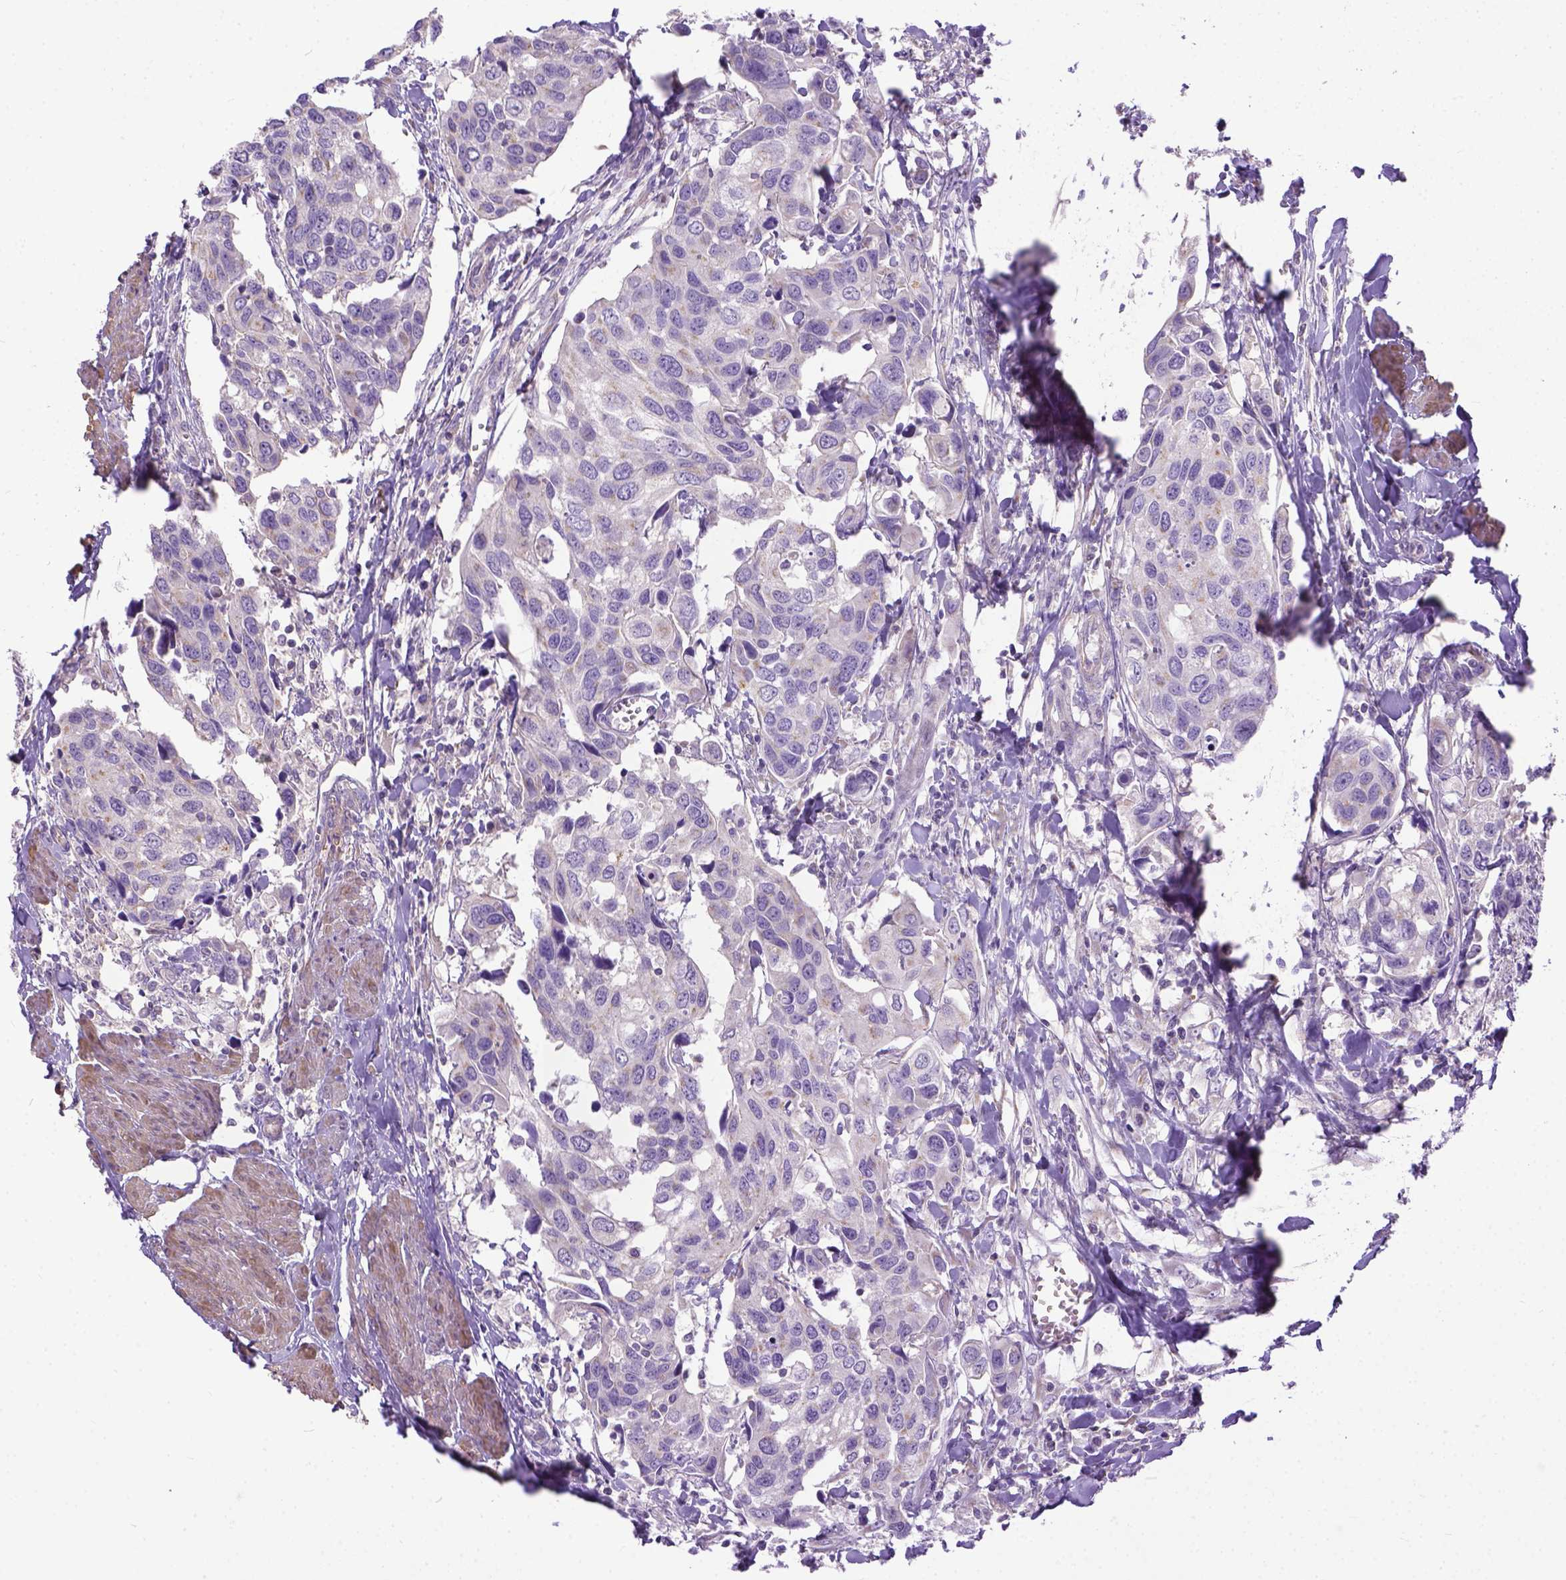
{"staining": {"intensity": "negative", "quantity": "none", "location": "none"}, "tissue": "urothelial cancer", "cell_type": "Tumor cells", "image_type": "cancer", "snomed": [{"axis": "morphology", "description": "Urothelial carcinoma, High grade"}, {"axis": "topography", "description": "Urinary bladder"}], "caption": "The image exhibits no significant expression in tumor cells of urothelial cancer. (Brightfield microscopy of DAB (3,3'-diaminobenzidine) IHC at high magnification).", "gene": "BANF2", "patient": {"sex": "male", "age": 60}}